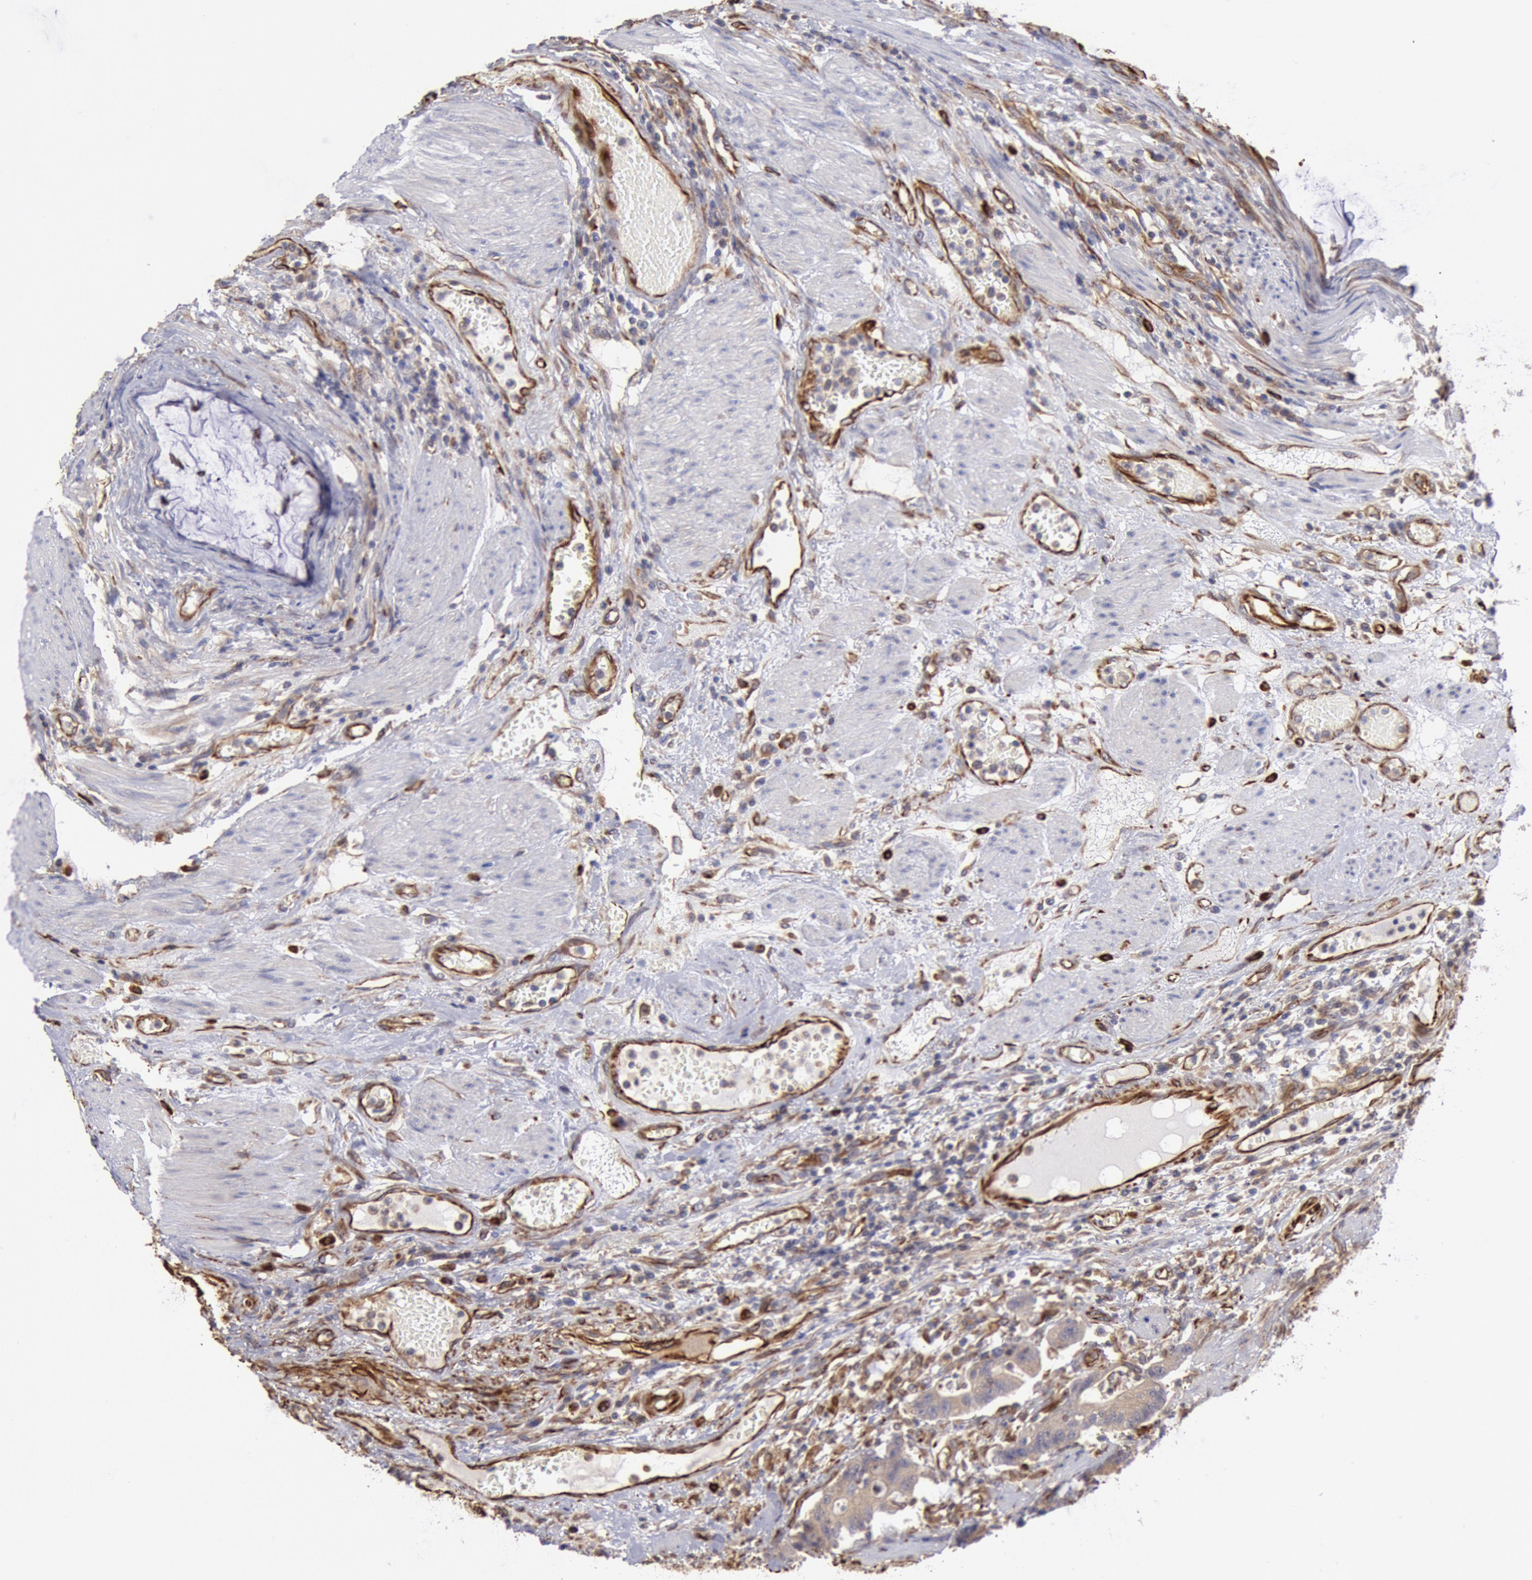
{"staining": {"intensity": "weak", "quantity": ">75%", "location": "cytoplasmic/membranous"}, "tissue": "colorectal cancer", "cell_type": "Tumor cells", "image_type": "cancer", "snomed": [{"axis": "morphology", "description": "Adenocarcinoma, NOS"}, {"axis": "topography", "description": "Colon"}], "caption": "High-power microscopy captured an IHC image of colorectal cancer (adenocarcinoma), revealing weak cytoplasmic/membranous staining in approximately >75% of tumor cells. The protein of interest is stained brown, and the nuclei are stained in blue (DAB IHC with brightfield microscopy, high magnification).", "gene": "RNF139", "patient": {"sex": "female", "age": 84}}